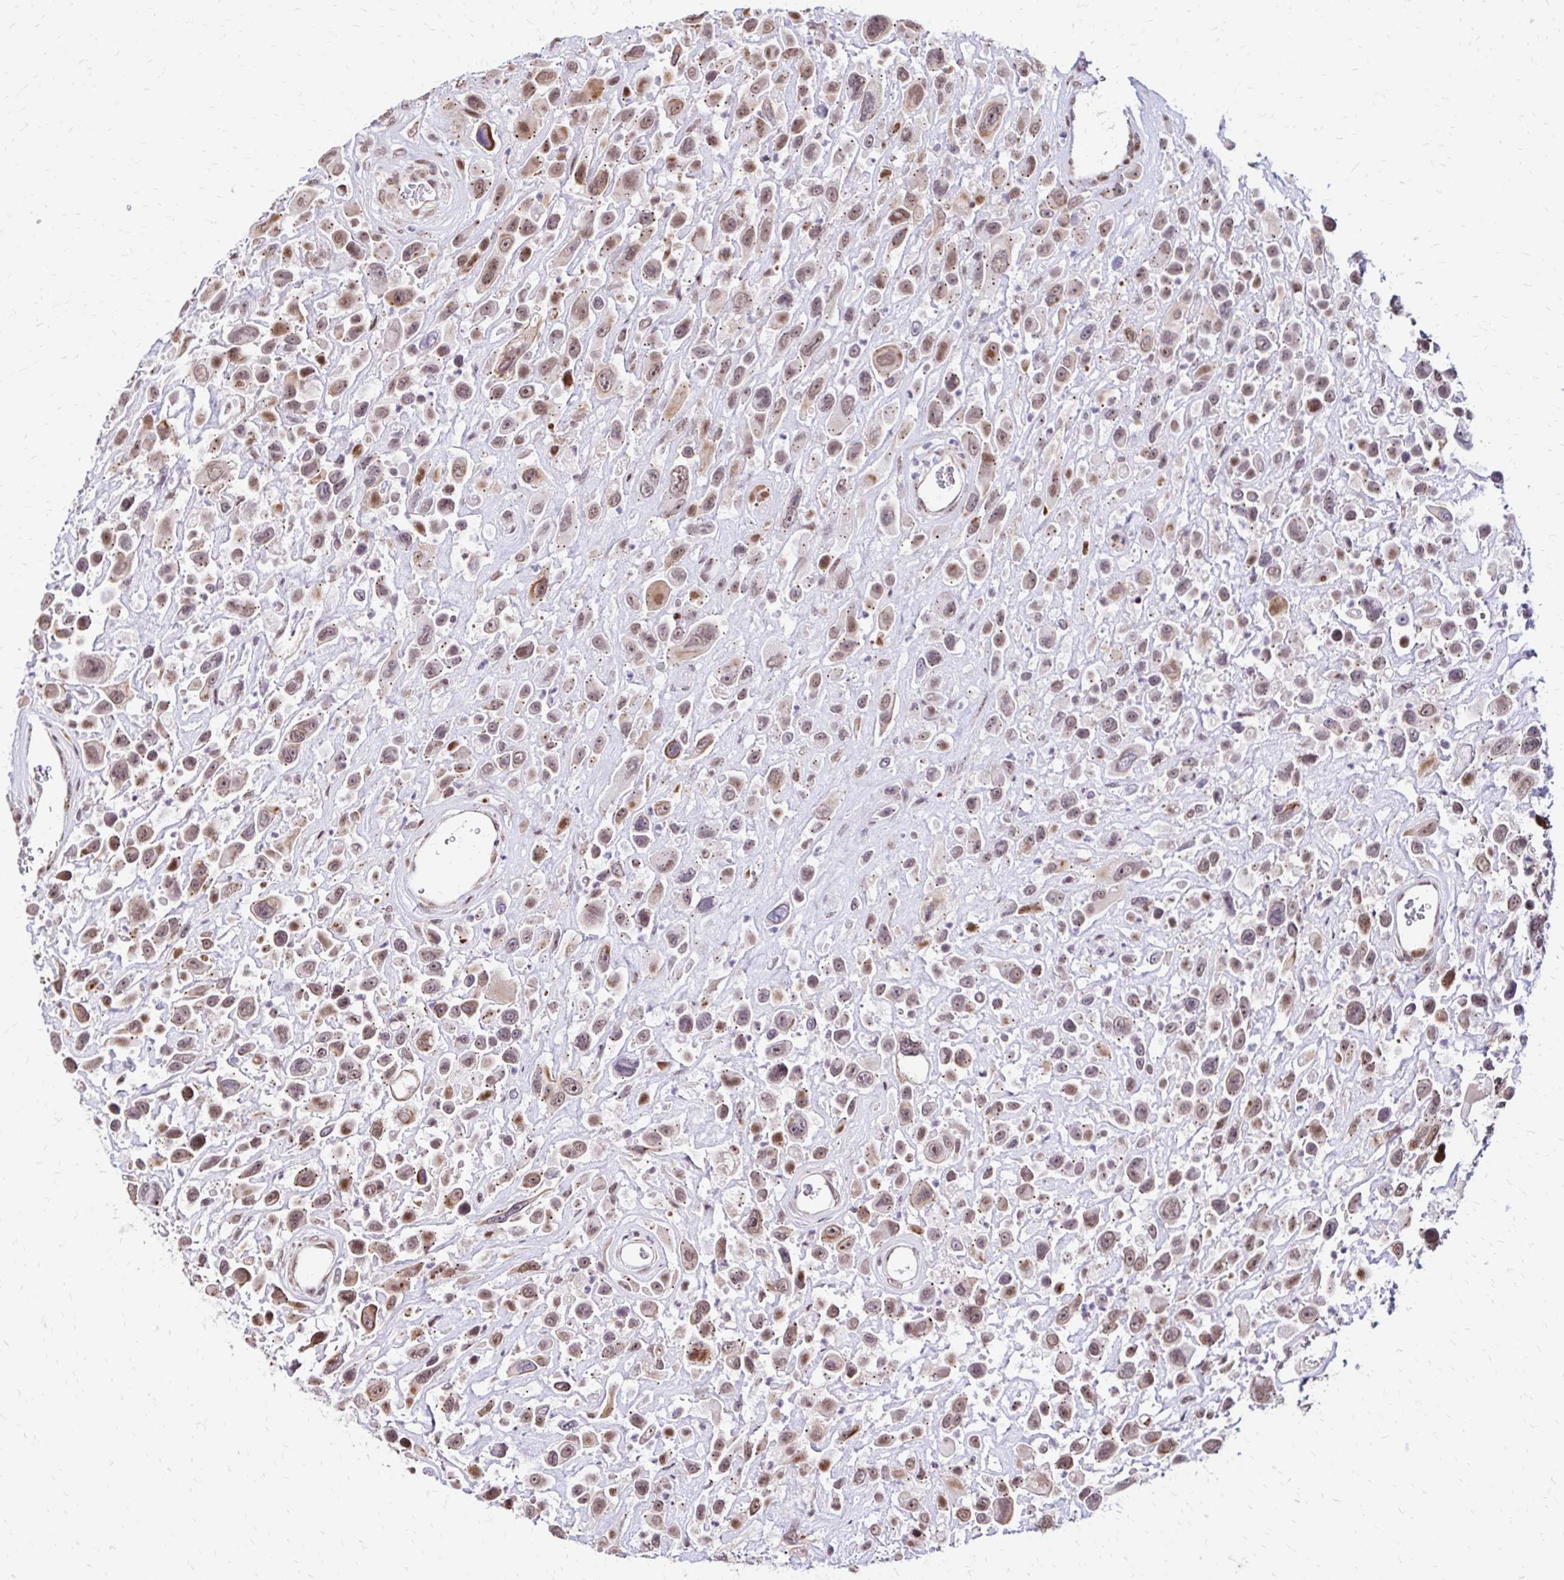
{"staining": {"intensity": "moderate", "quantity": ">75%", "location": "cytoplasmic/membranous,nuclear"}, "tissue": "urothelial cancer", "cell_type": "Tumor cells", "image_type": "cancer", "snomed": [{"axis": "morphology", "description": "Urothelial carcinoma, High grade"}, {"axis": "topography", "description": "Urinary bladder"}], "caption": "Urothelial cancer stained with a brown dye displays moderate cytoplasmic/membranous and nuclear positive staining in approximately >75% of tumor cells.", "gene": "TOB1", "patient": {"sex": "male", "age": 53}}